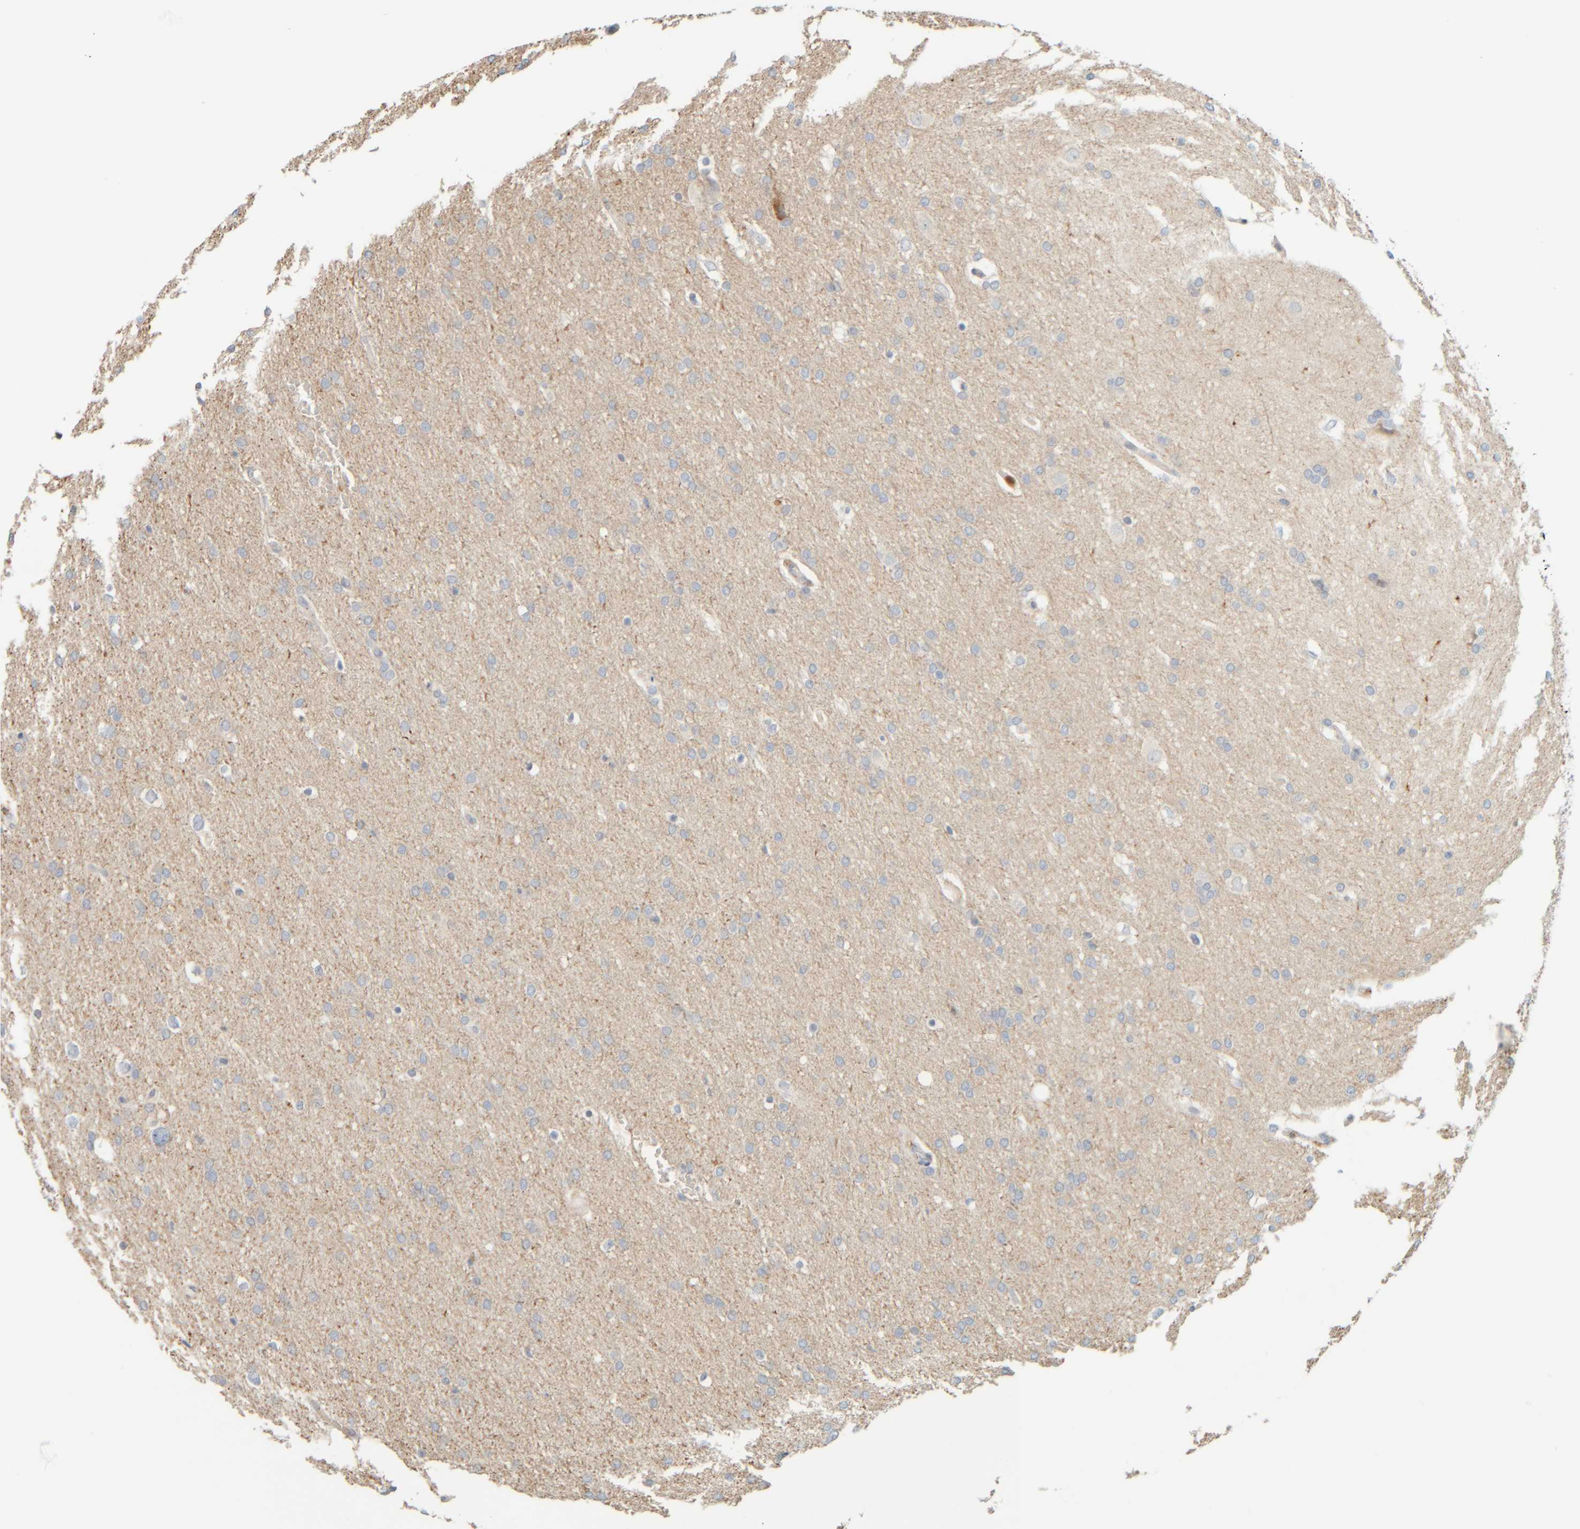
{"staining": {"intensity": "negative", "quantity": "none", "location": "none"}, "tissue": "glioma", "cell_type": "Tumor cells", "image_type": "cancer", "snomed": [{"axis": "morphology", "description": "Glioma, malignant, Low grade"}, {"axis": "topography", "description": "Brain"}], "caption": "Tumor cells are negative for protein expression in human glioma. (Brightfield microscopy of DAB IHC at high magnification).", "gene": "PTGES3L-AARSD1", "patient": {"sex": "female", "age": 37}}